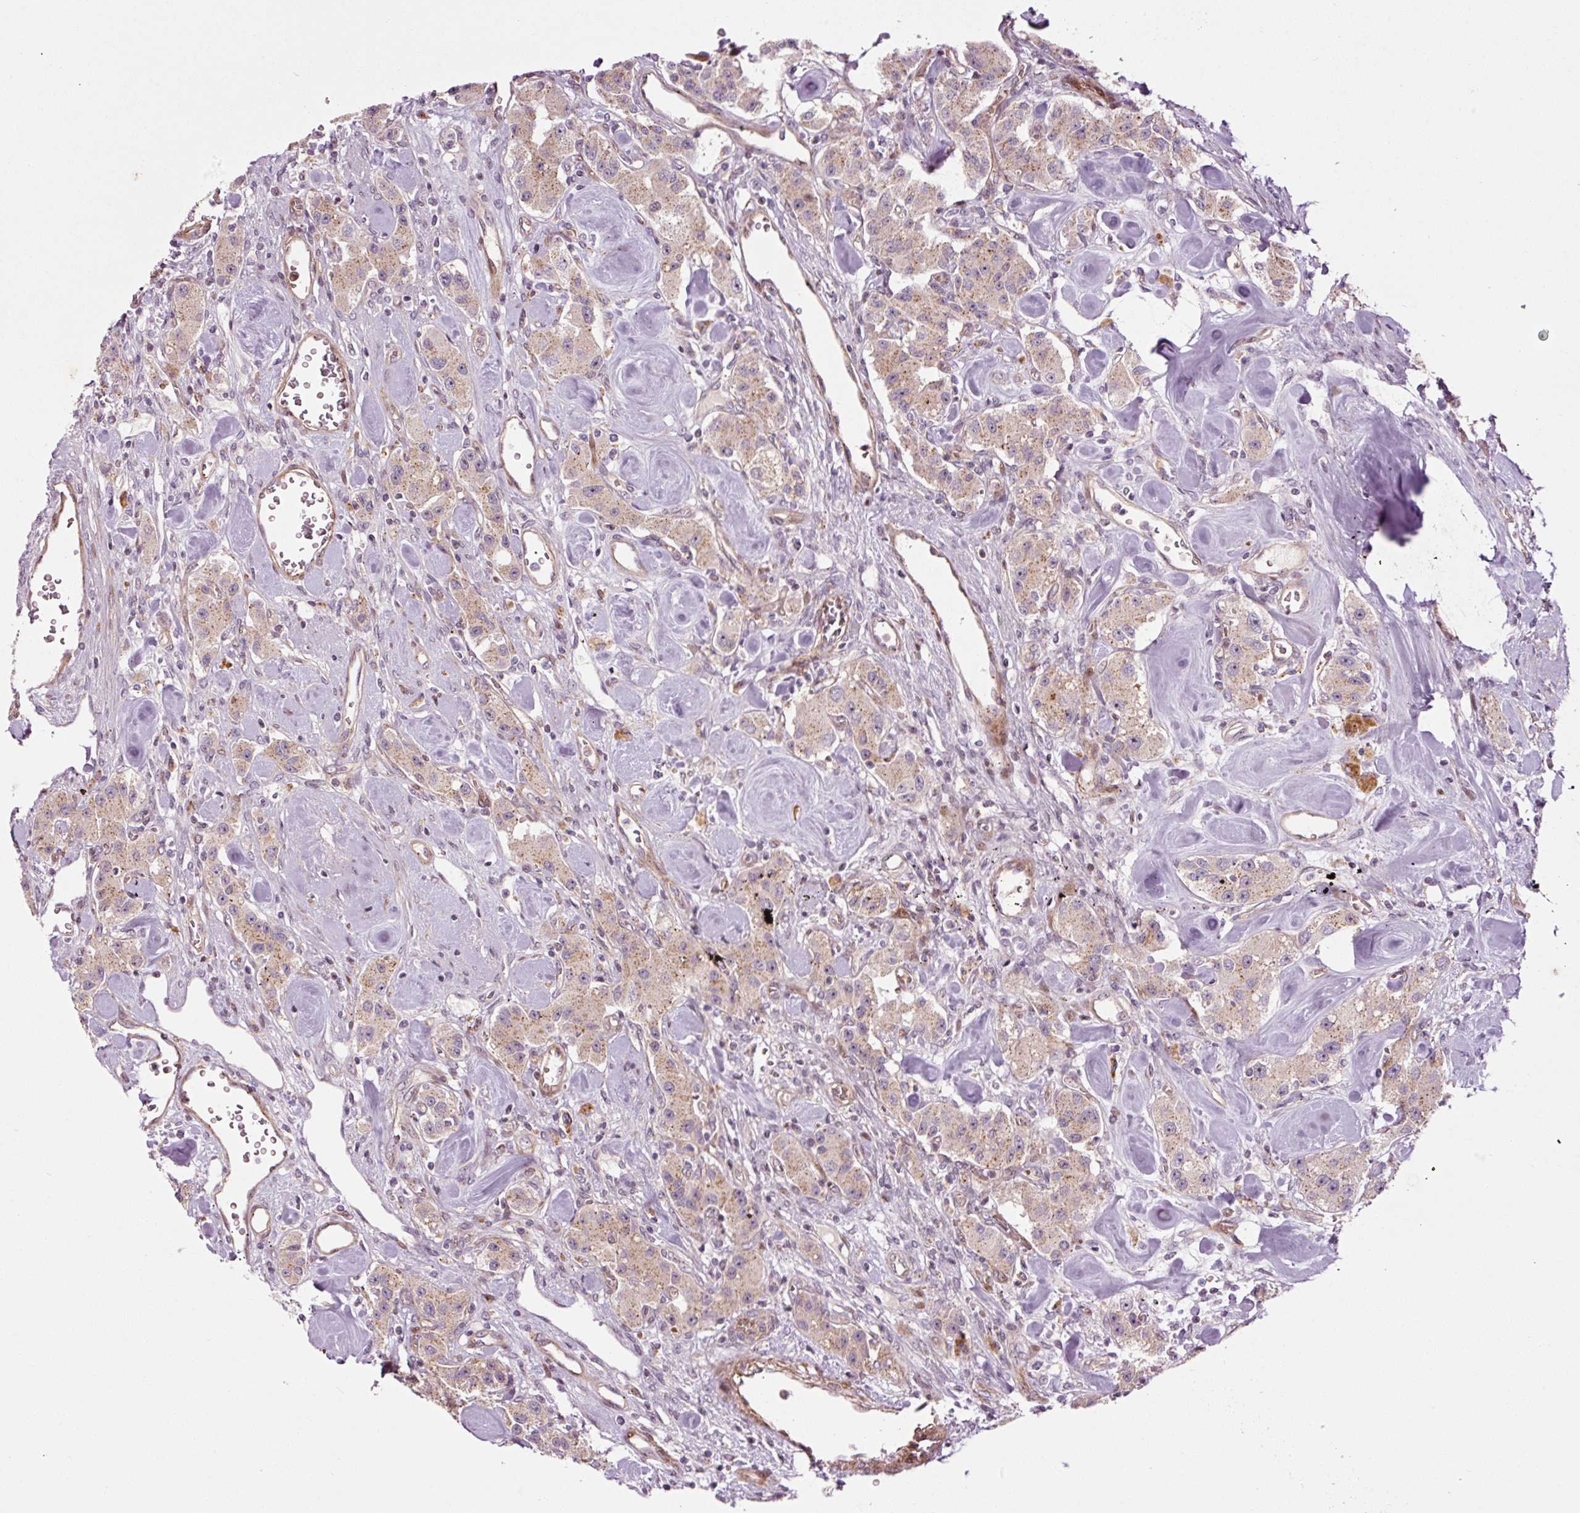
{"staining": {"intensity": "weak", "quantity": ">75%", "location": "cytoplasmic/membranous"}, "tissue": "carcinoid", "cell_type": "Tumor cells", "image_type": "cancer", "snomed": [{"axis": "morphology", "description": "Carcinoid, malignant, NOS"}, {"axis": "topography", "description": "Pancreas"}], "caption": "Immunohistochemical staining of human carcinoid displays low levels of weak cytoplasmic/membranous protein positivity in about >75% of tumor cells.", "gene": "ANKRD20A1", "patient": {"sex": "male", "age": 41}}